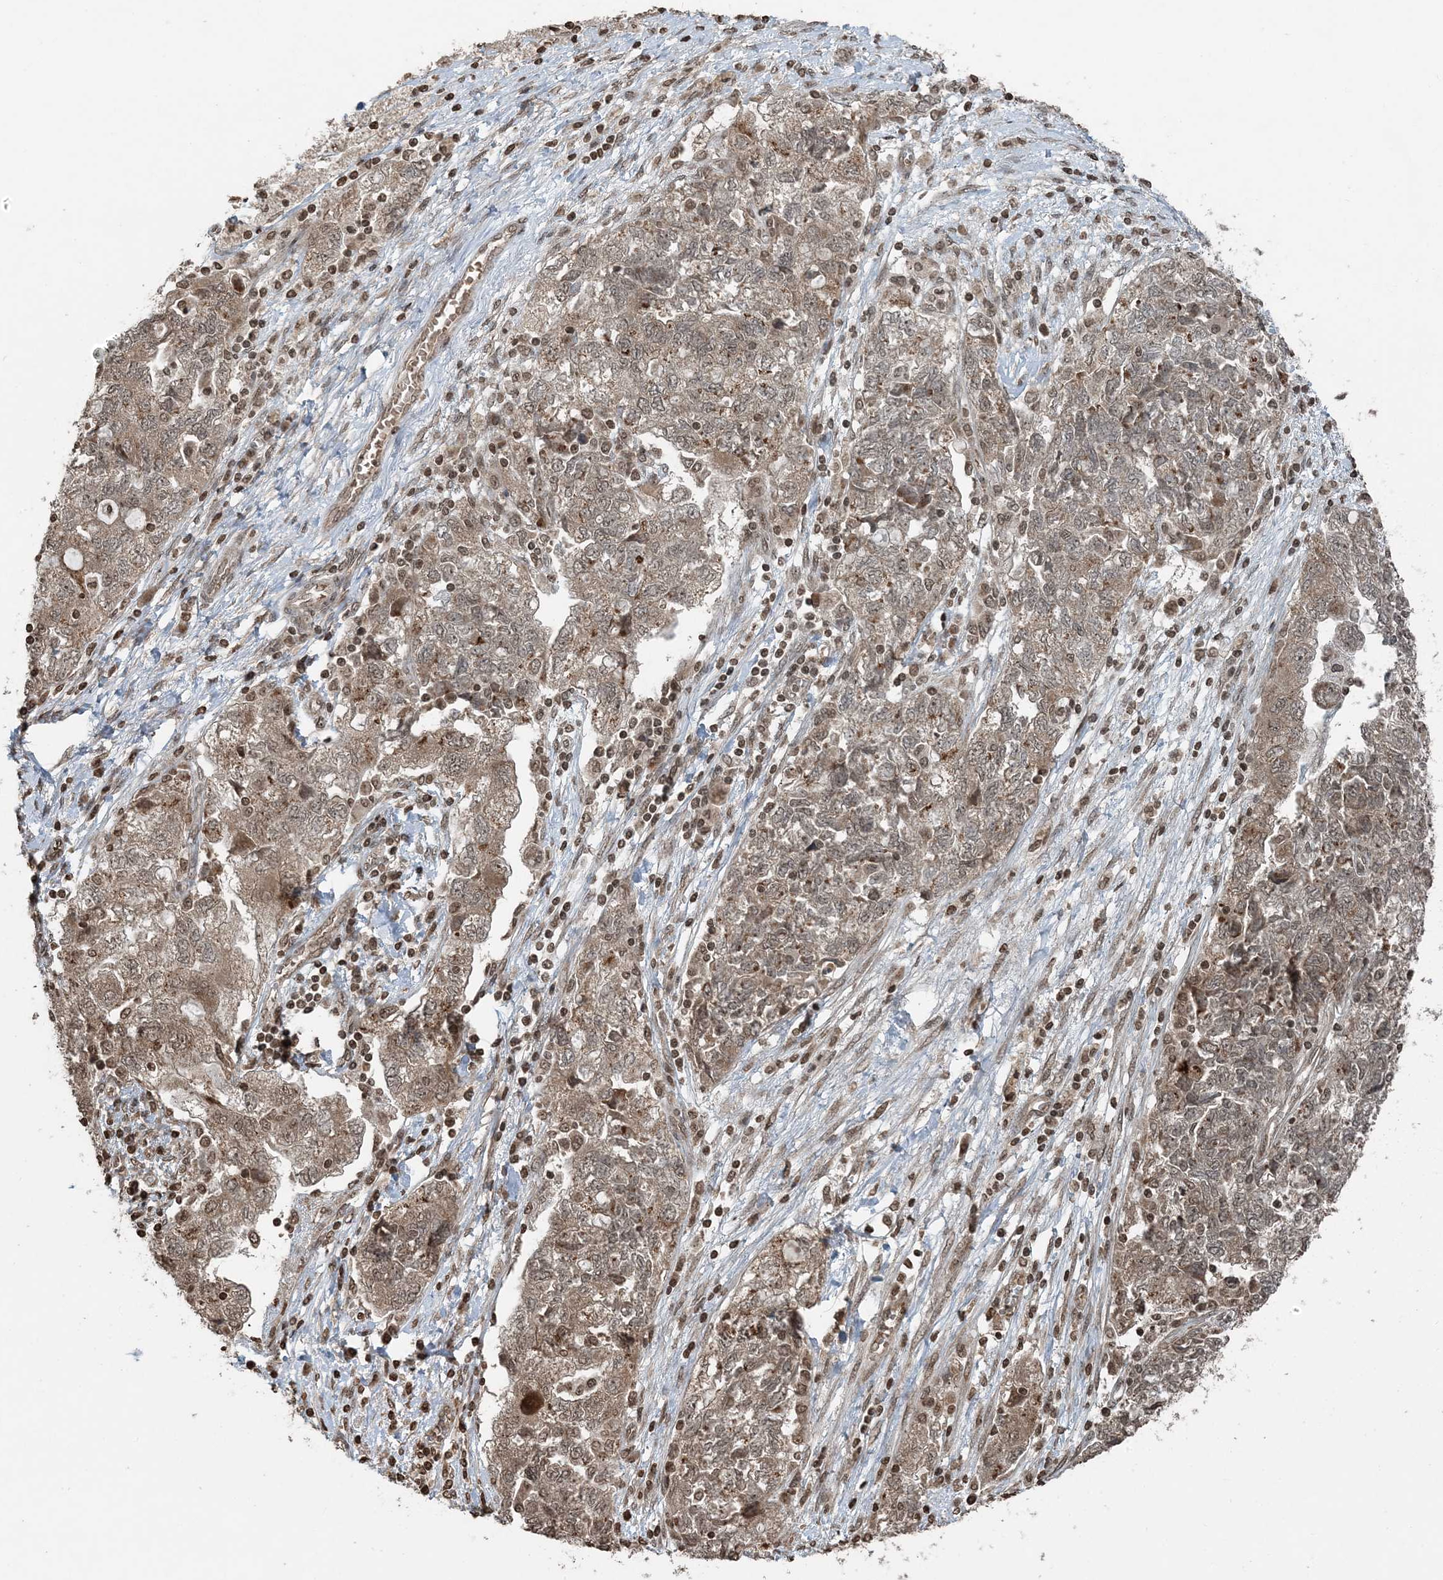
{"staining": {"intensity": "moderate", "quantity": ">75%", "location": "cytoplasmic/membranous,nuclear"}, "tissue": "ovarian cancer", "cell_type": "Tumor cells", "image_type": "cancer", "snomed": [{"axis": "morphology", "description": "Carcinoma, NOS"}, {"axis": "morphology", "description": "Cystadenocarcinoma, serous, NOS"}, {"axis": "topography", "description": "Ovary"}], "caption": "Ovarian cancer (serous cystadenocarcinoma) stained with a brown dye displays moderate cytoplasmic/membranous and nuclear positive staining in approximately >75% of tumor cells.", "gene": "ZFAND2B", "patient": {"sex": "female", "age": 69}}